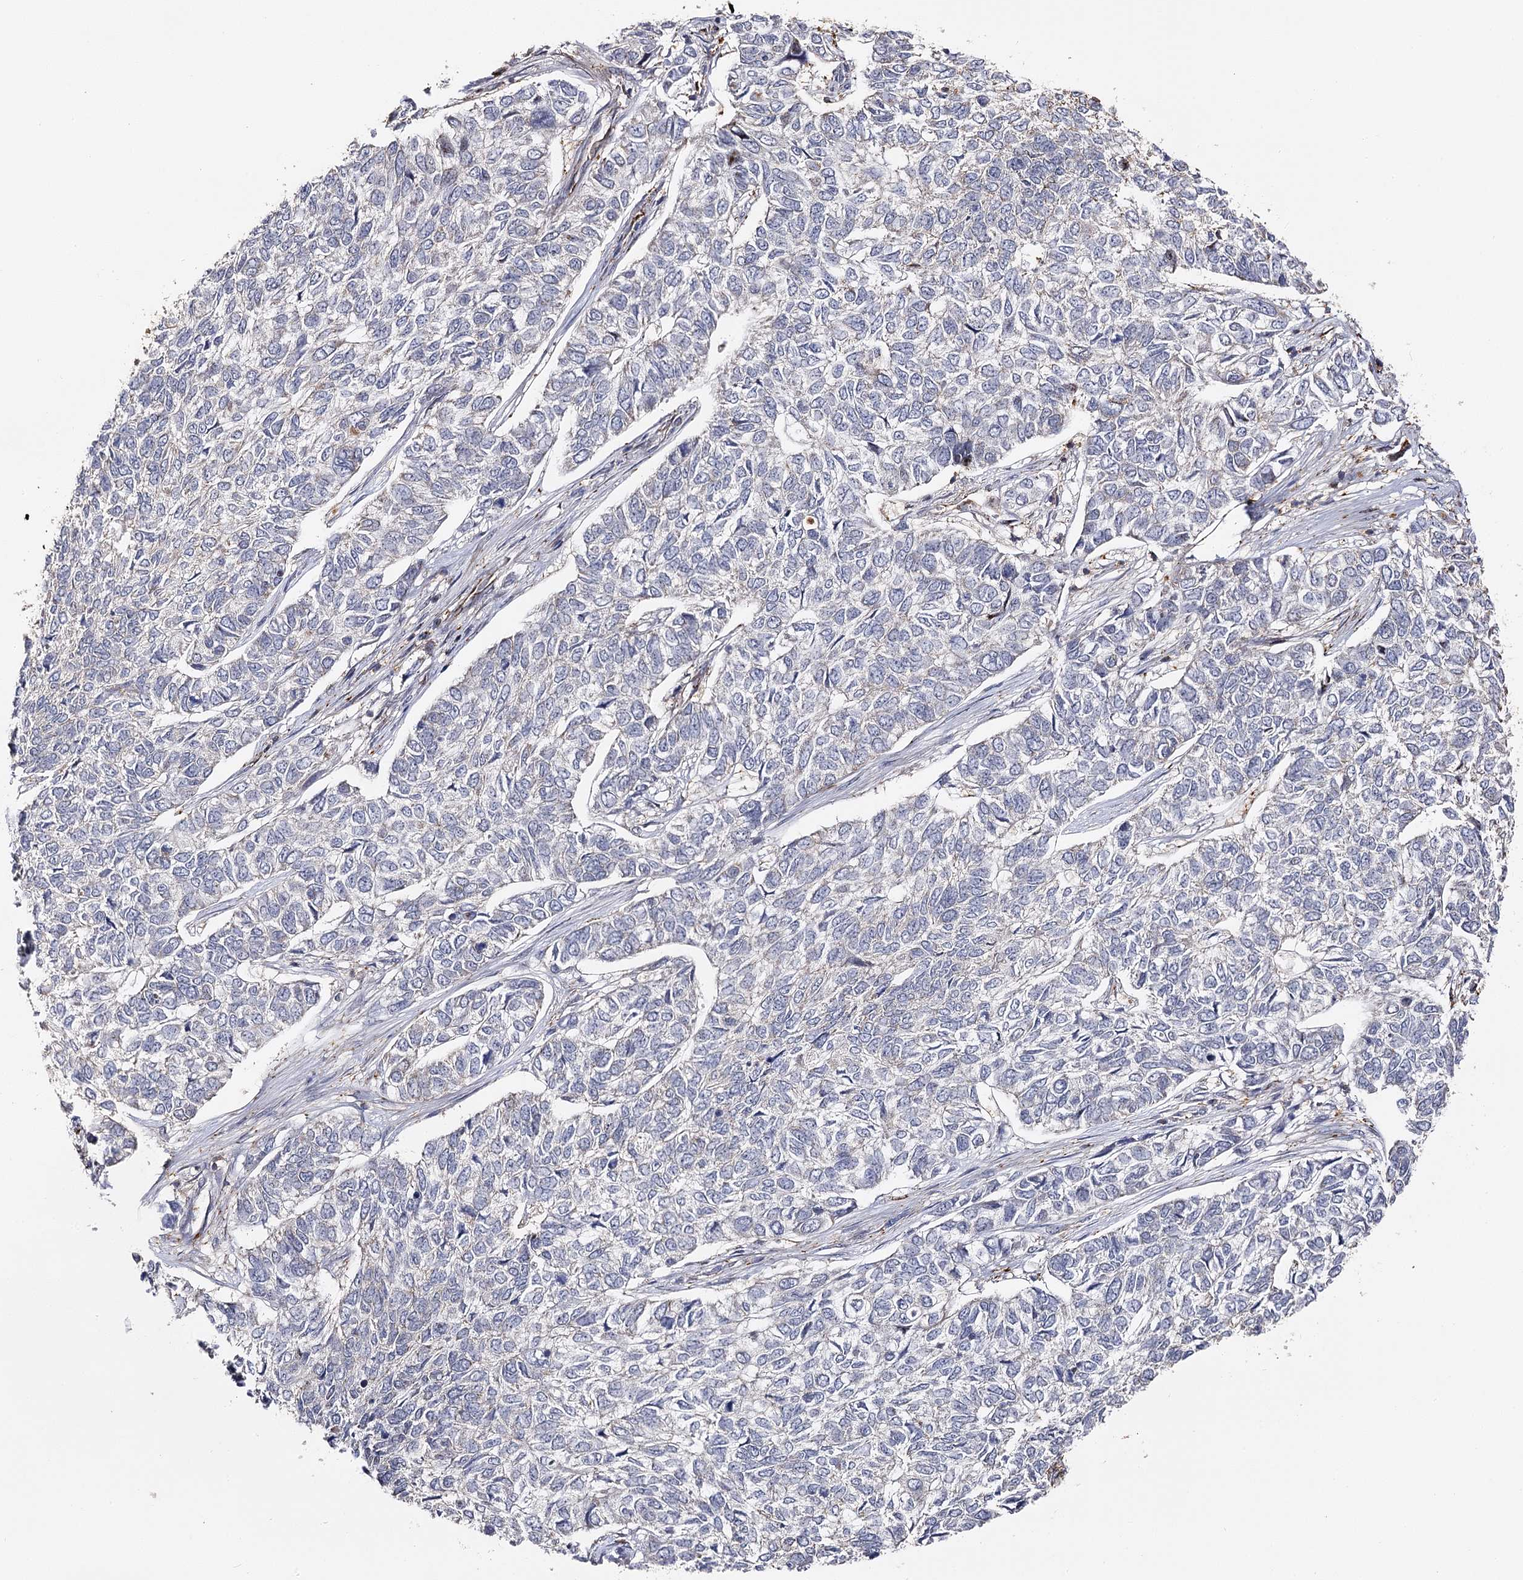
{"staining": {"intensity": "negative", "quantity": "none", "location": "none"}, "tissue": "skin cancer", "cell_type": "Tumor cells", "image_type": "cancer", "snomed": [{"axis": "morphology", "description": "Basal cell carcinoma"}, {"axis": "topography", "description": "Skin"}], "caption": "DAB immunohistochemical staining of skin basal cell carcinoma reveals no significant expression in tumor cells.", "gene": "SEC24B", "patient": {"sex": "female", "age": 65}}